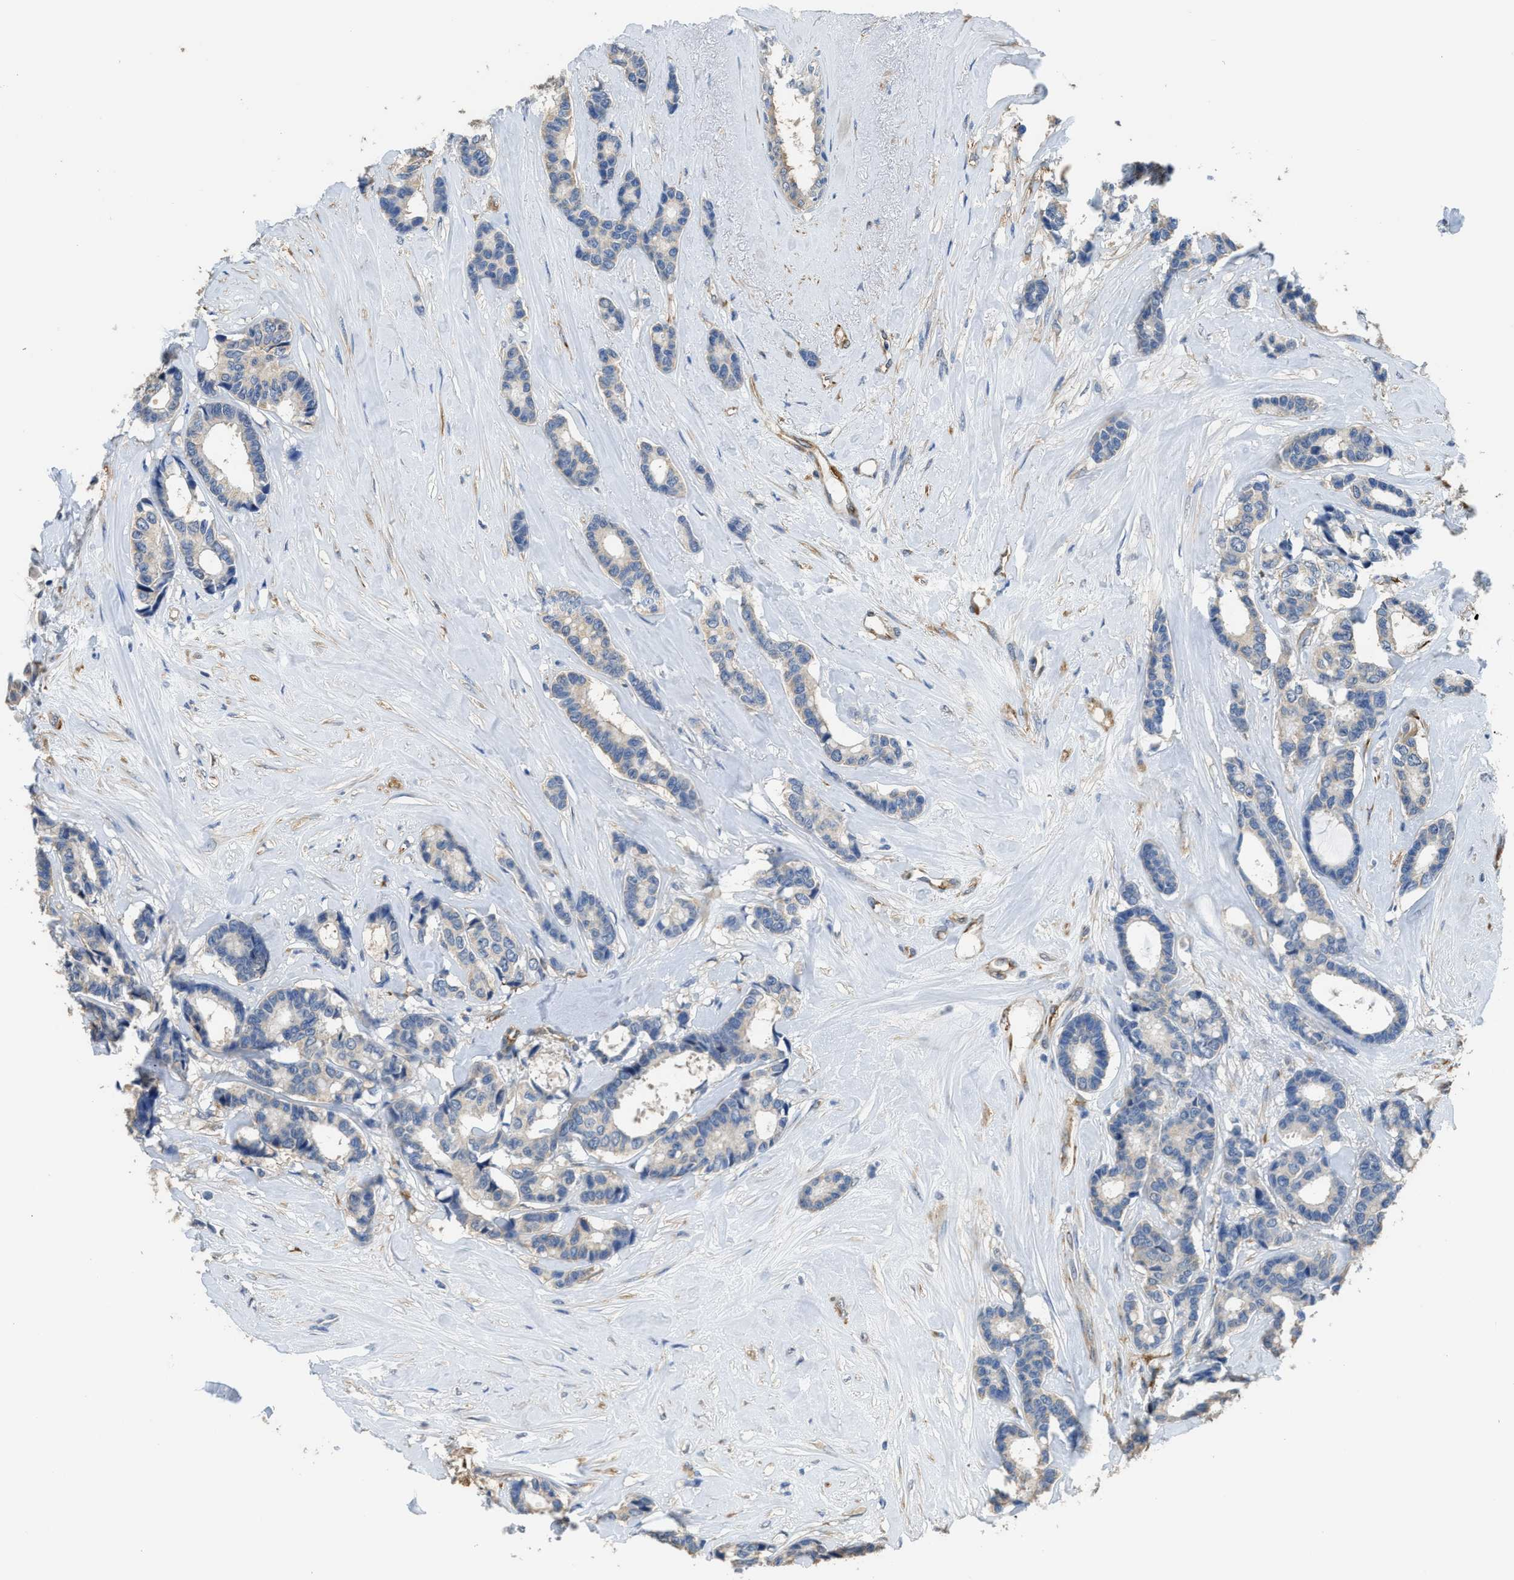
{"staining": {"intensity": "negative", "quantity": "none", "location": "none"}, "tissue": "breast cancer", "cell_type": "Tumor cells", "image_type": "cancer", "snomed": [{"axis": "morphology", "description": "Duct carcinoma"}, {"axis": "topography", "description": "Breast"}], "caption": "IHC image of neoplastic tissue: human breast intraductal carcinoma stained with DAB demonstrates no significant protein staining in tumor cells.", "gene": "ZSWIM5", "patient": {"sex": "female", "age": 87}}